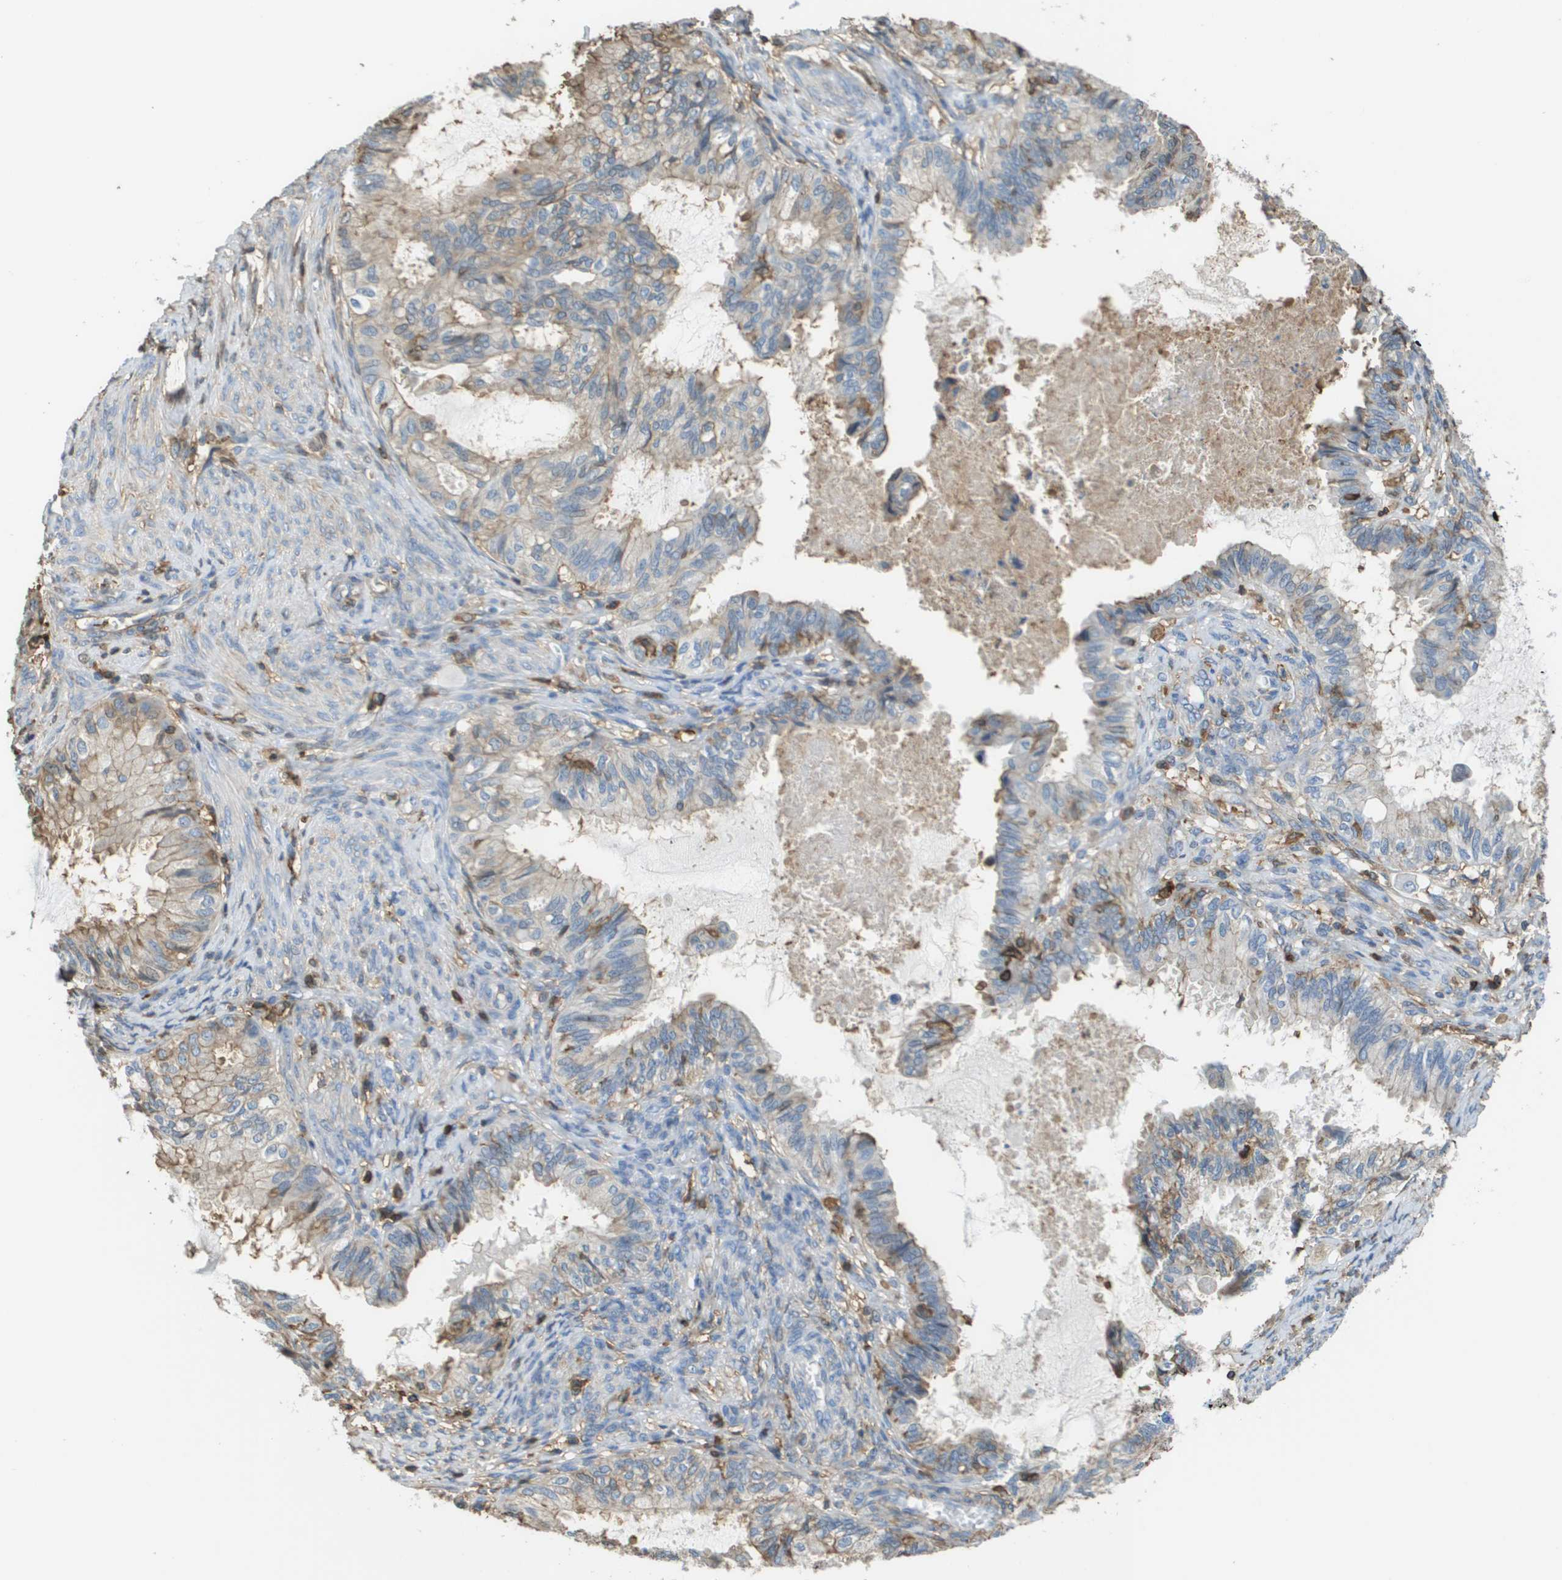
{"staining": {"intensity": "weak", "quantity": "<25%", "location": "cytoplasmic/membranous"}, "tissue": "cervical cancer", "cell_type": "Tumor cells", "image_type": "cancer", "snomed": [{"axis": "morphology", "description": "Normal tissue, NOS"}, {"axis": "morphology", "description": "Adenocarcinoma, NOS"}, {"axis": "topography", "description": "Cervix"}, {"axis": "topography", "description": "Endometrium"}], "caption": "A micrograph of human cervical cancer is negative for staining in tumor cells.", "gene": "PASK", "patient": {"sex": "female", "age": 86}}